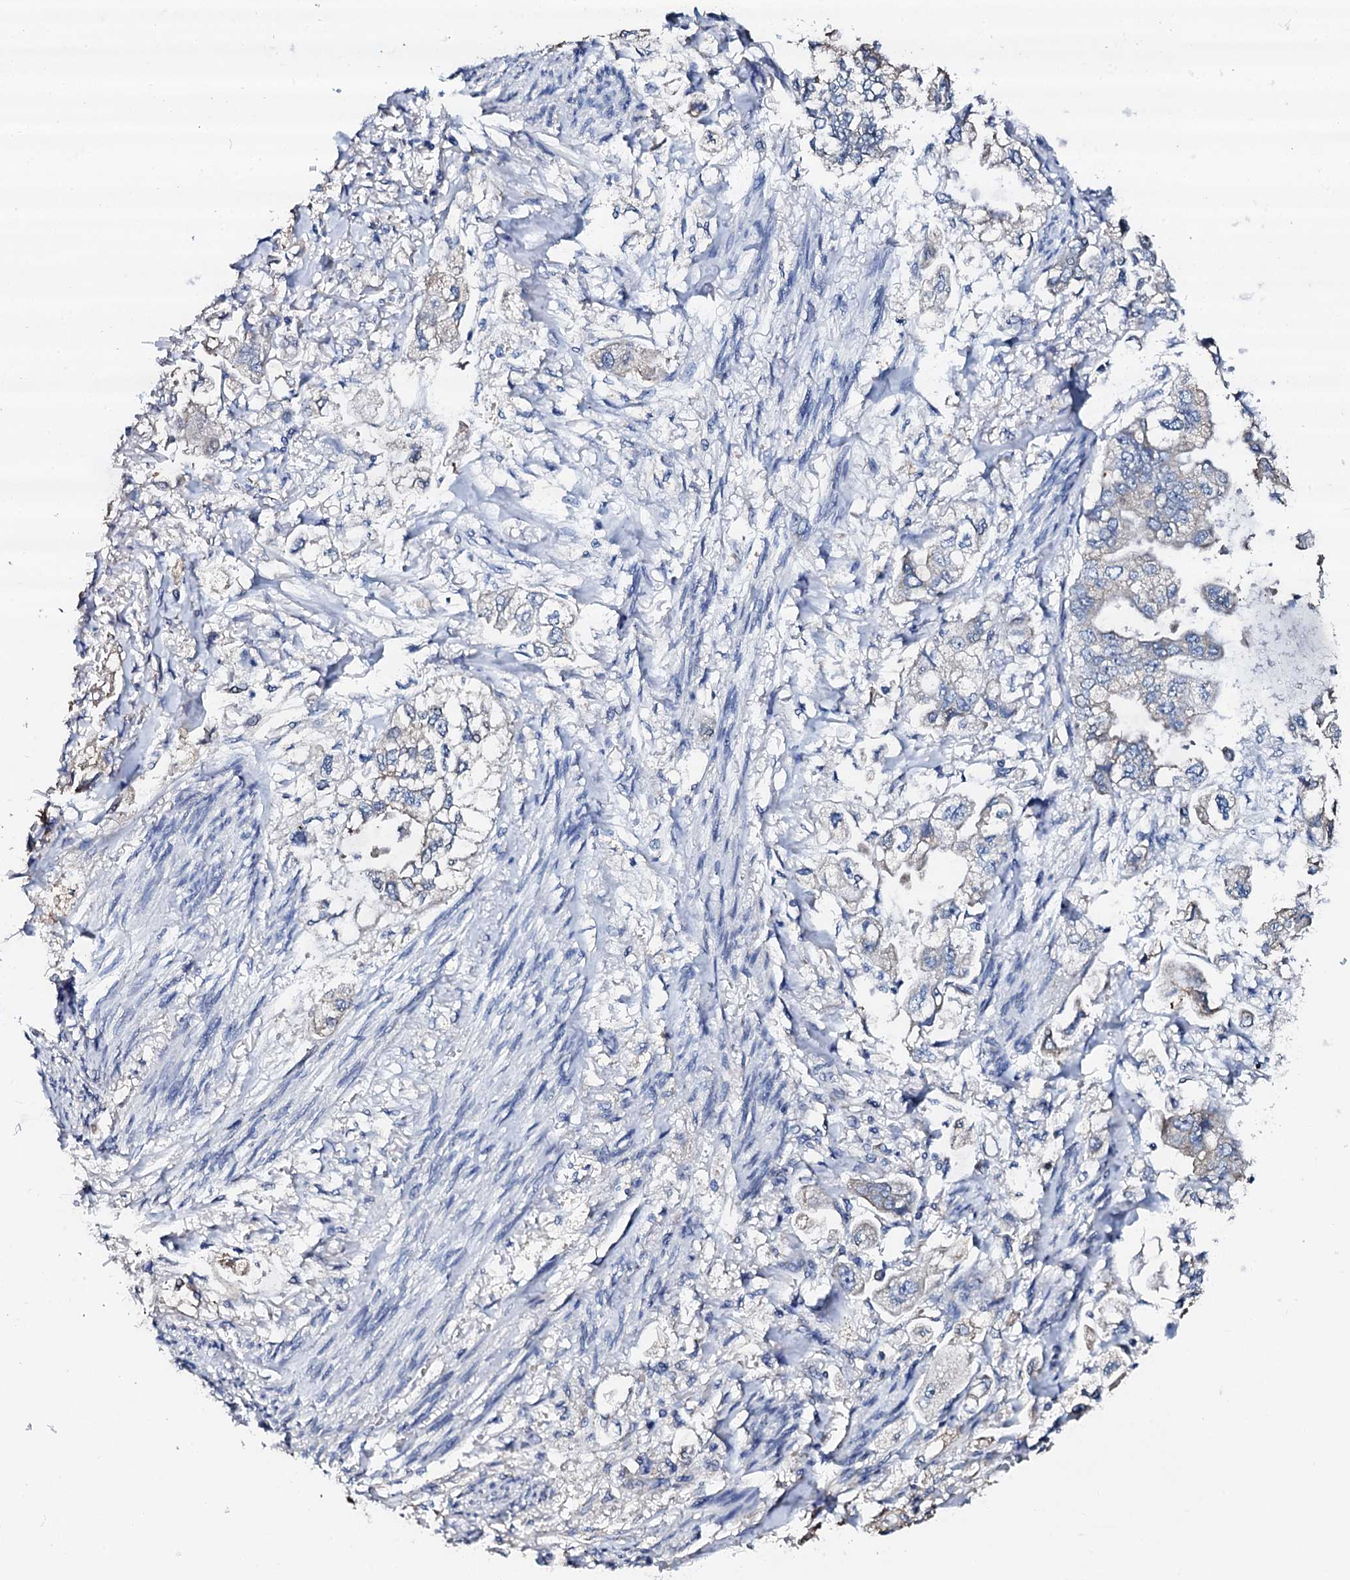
{"staining": {"intensity": "negative", "quantity": "none", "location": "none"}, "tissue": "stomach cancer", "cell_type": "Tumor cells", "image_type": "cancer", "snomed": [{"axis": "morphology", "description": "Adenocarcinoma, NOS"}, {"axis": "topography", "description": "Stomach"}], "caption": "DAB (3,3'-diaminobenzidine) immunohistochemical staining of human stomach cancer reveals no significant positivity in tumor cells.", "gene": "AKAP3", "patient": {"sex": "male", "age": 62}}